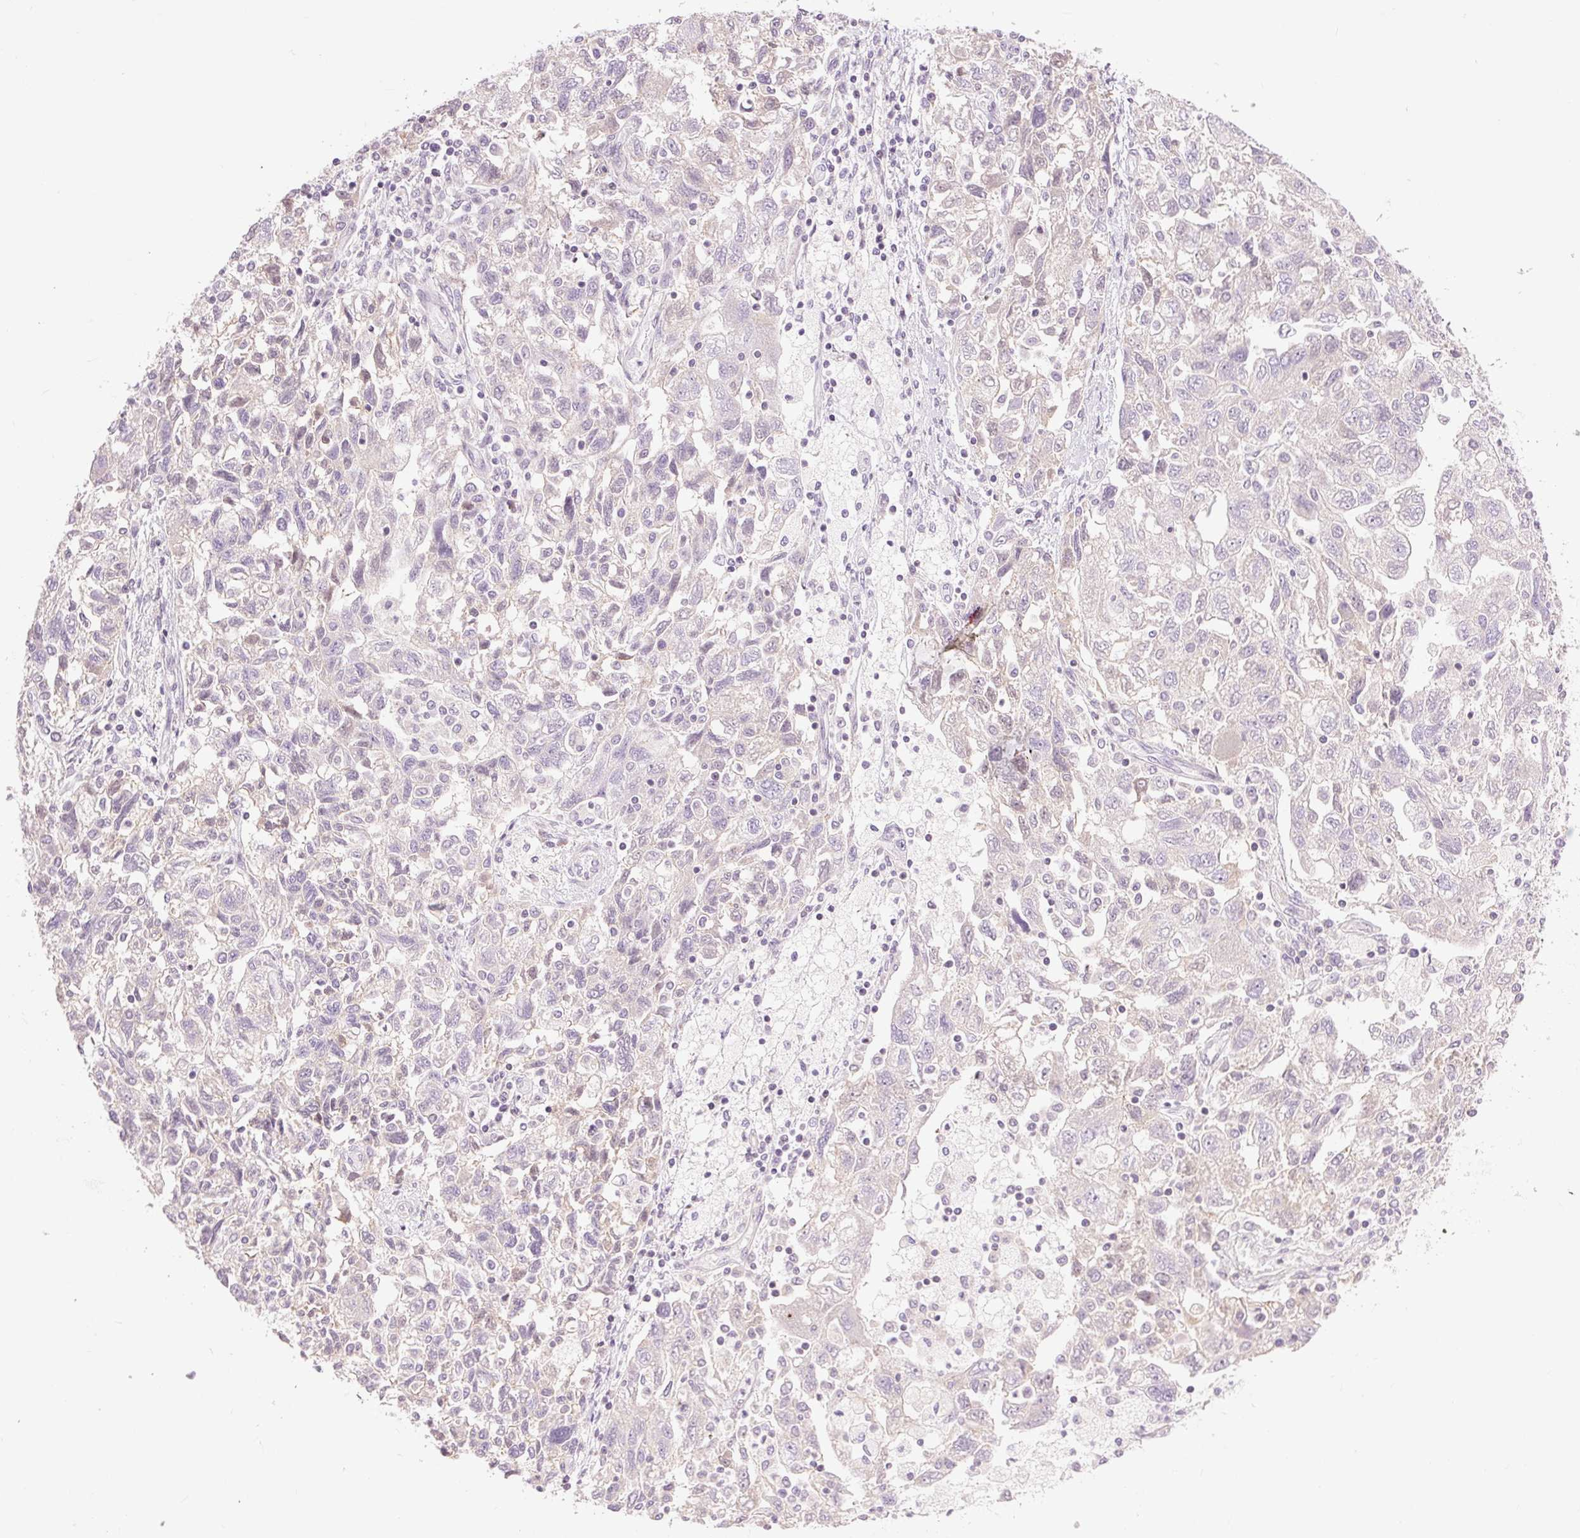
{"staining": {"intensity": "negative", "quantity": "none", "location": "none"}, "tissue": "ovarian cancer", "cell_type": "Tumor cells", "image_type": "cancer", "snomed": [{"axis": "morphology", "description": "Carcinoma, NOS"}, {"axis": "morphology", "description": "Cystadenocarcinoma, serous, NOS"}, {"axis": "topography", "description": "Ovary"}], "caption": "Ovarian cancer stained for a protein using IHC demonstrates no staining tumor cells.", "gene": "CTNNA3", "patient": {"sex": "female", "age": 69}}